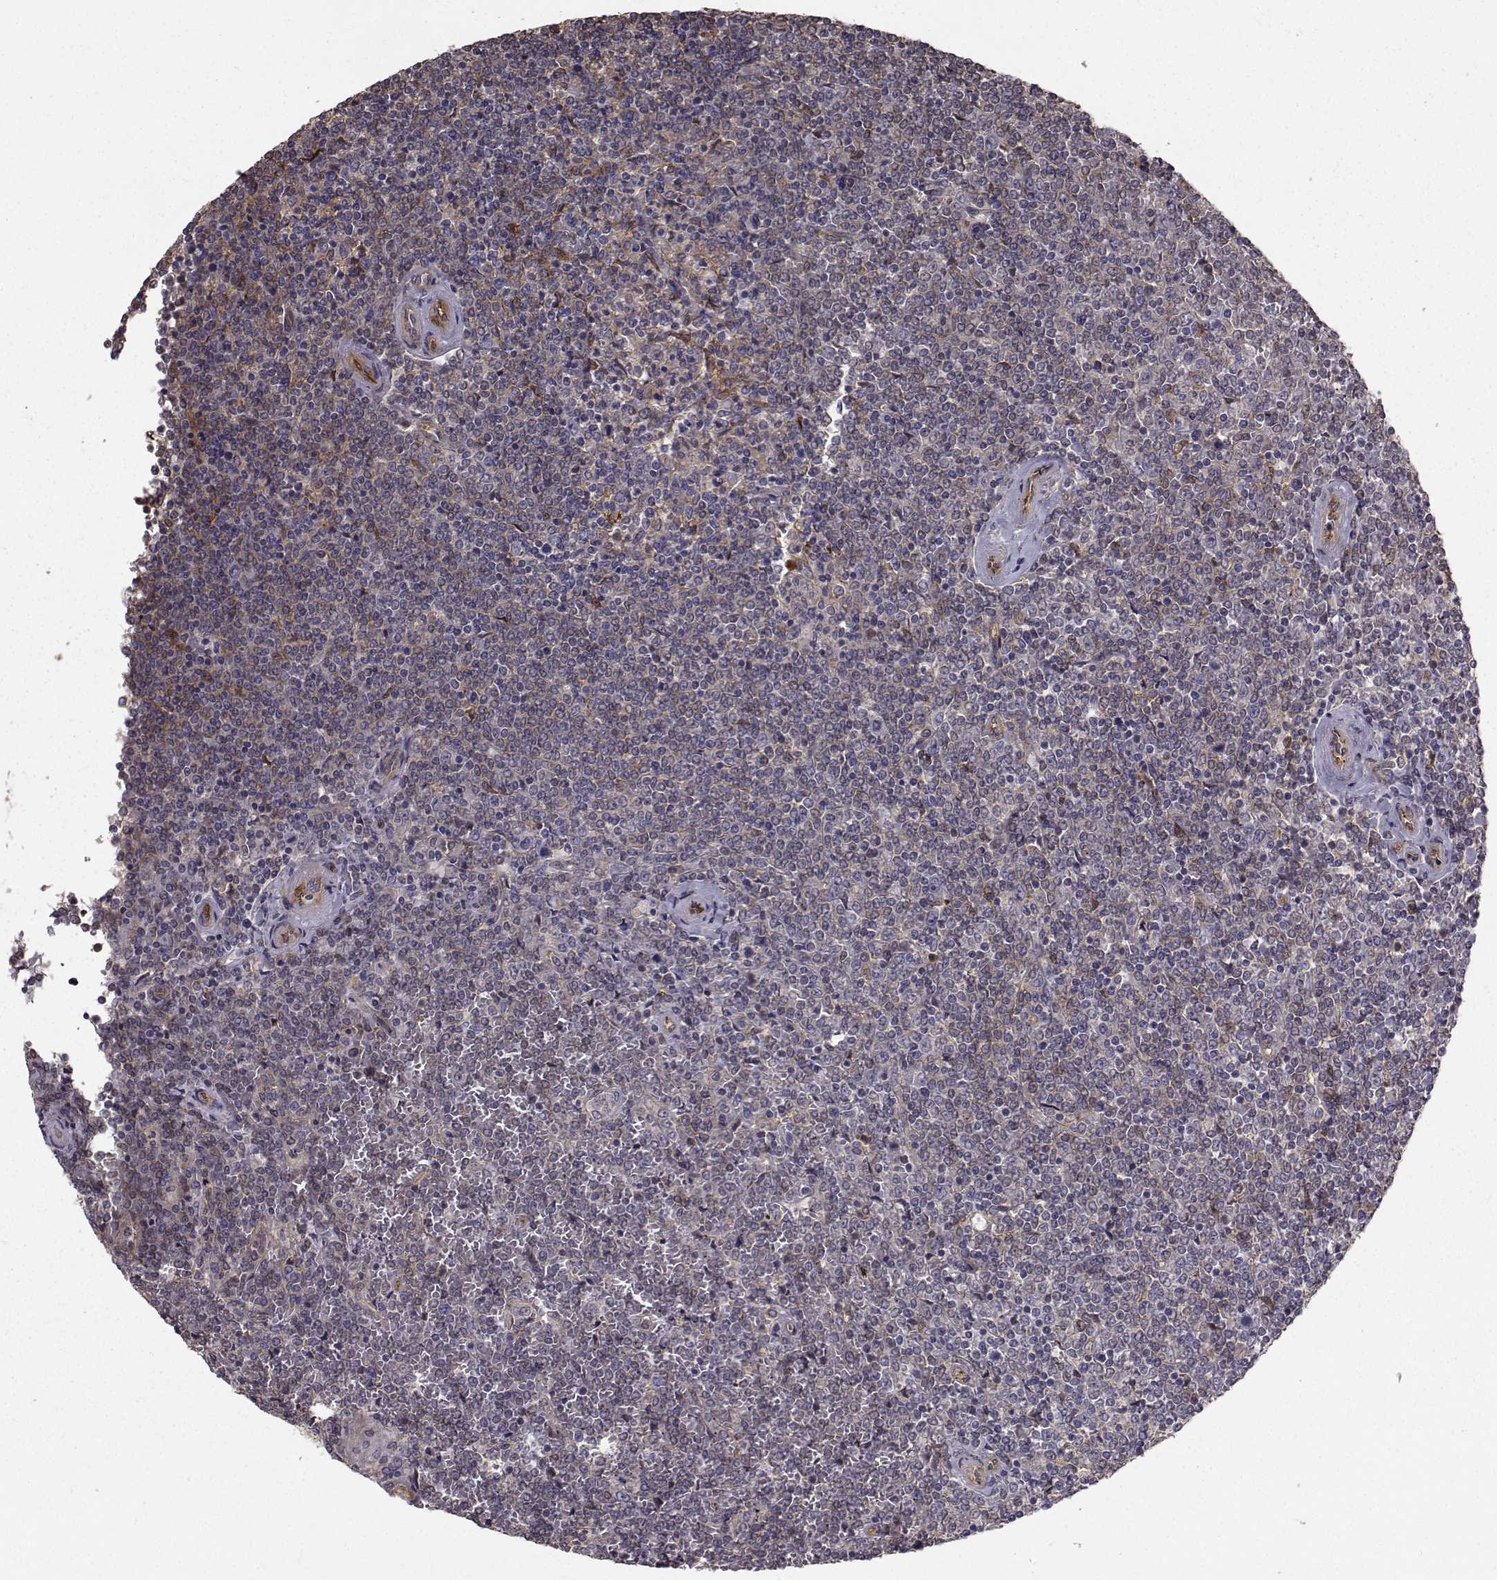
{"staining": {"intensity": "weak", "quantity": ">75%", "location": "cytoplasmic/membranous"}, "tissue": "lymphoma", "cell_type": "Tumor cells", "image_type": "cancer", "snomed": [{"axis": "morphology", "description": "Malignant lymphoma, non-Hodgkin's type, Low grade"}, {"axis": "topography", "description": "Spleen"}], "caption": "Tumor cells reveal low levels of weak cytoplasmic/membranous positivity in approximately >75% of cells in human lymphoma.", "gene": "TRIP10", "patient": {"sex": "female", "age": 19}}